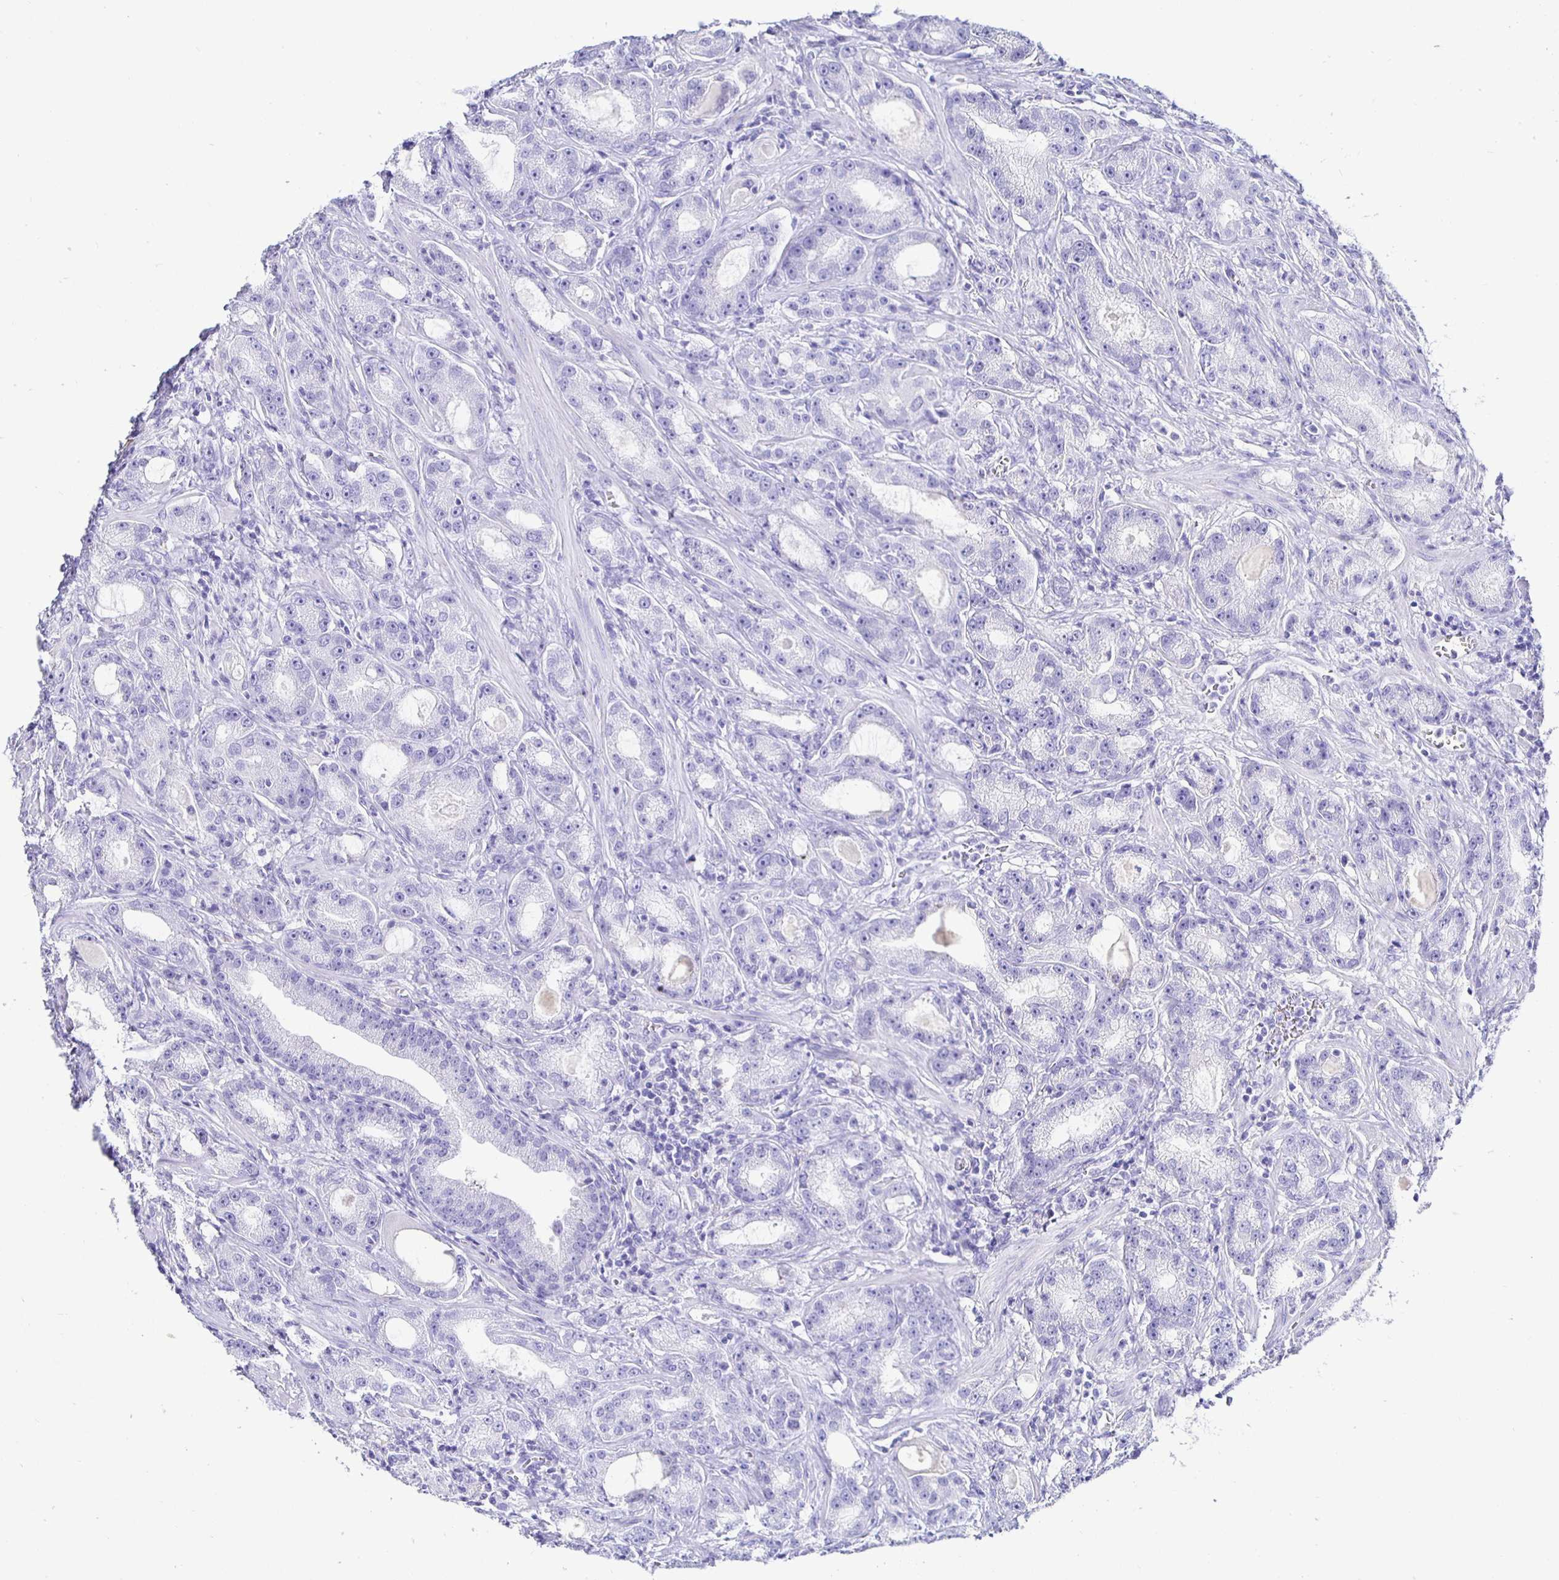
{"staining": {"intensity": "negative", "quantity": "none", "location": "none"}, "tissue": "prostate cancer", "cell_type": "Tumor cells", "image_type": "cancer", "snomed": [{"axis": "morphology", "description": "Adenocarcinoma, High grade"}, {"axis": "topography", "description": "Prostate"}], "caption": "Prostate cancer (adenocarcinoma (high-grade)) was stained to show a protein in brown. There is no significant expression in tumor cells.", "gene": "UMOD", "patient": {"sex": "male", "age": 65}}